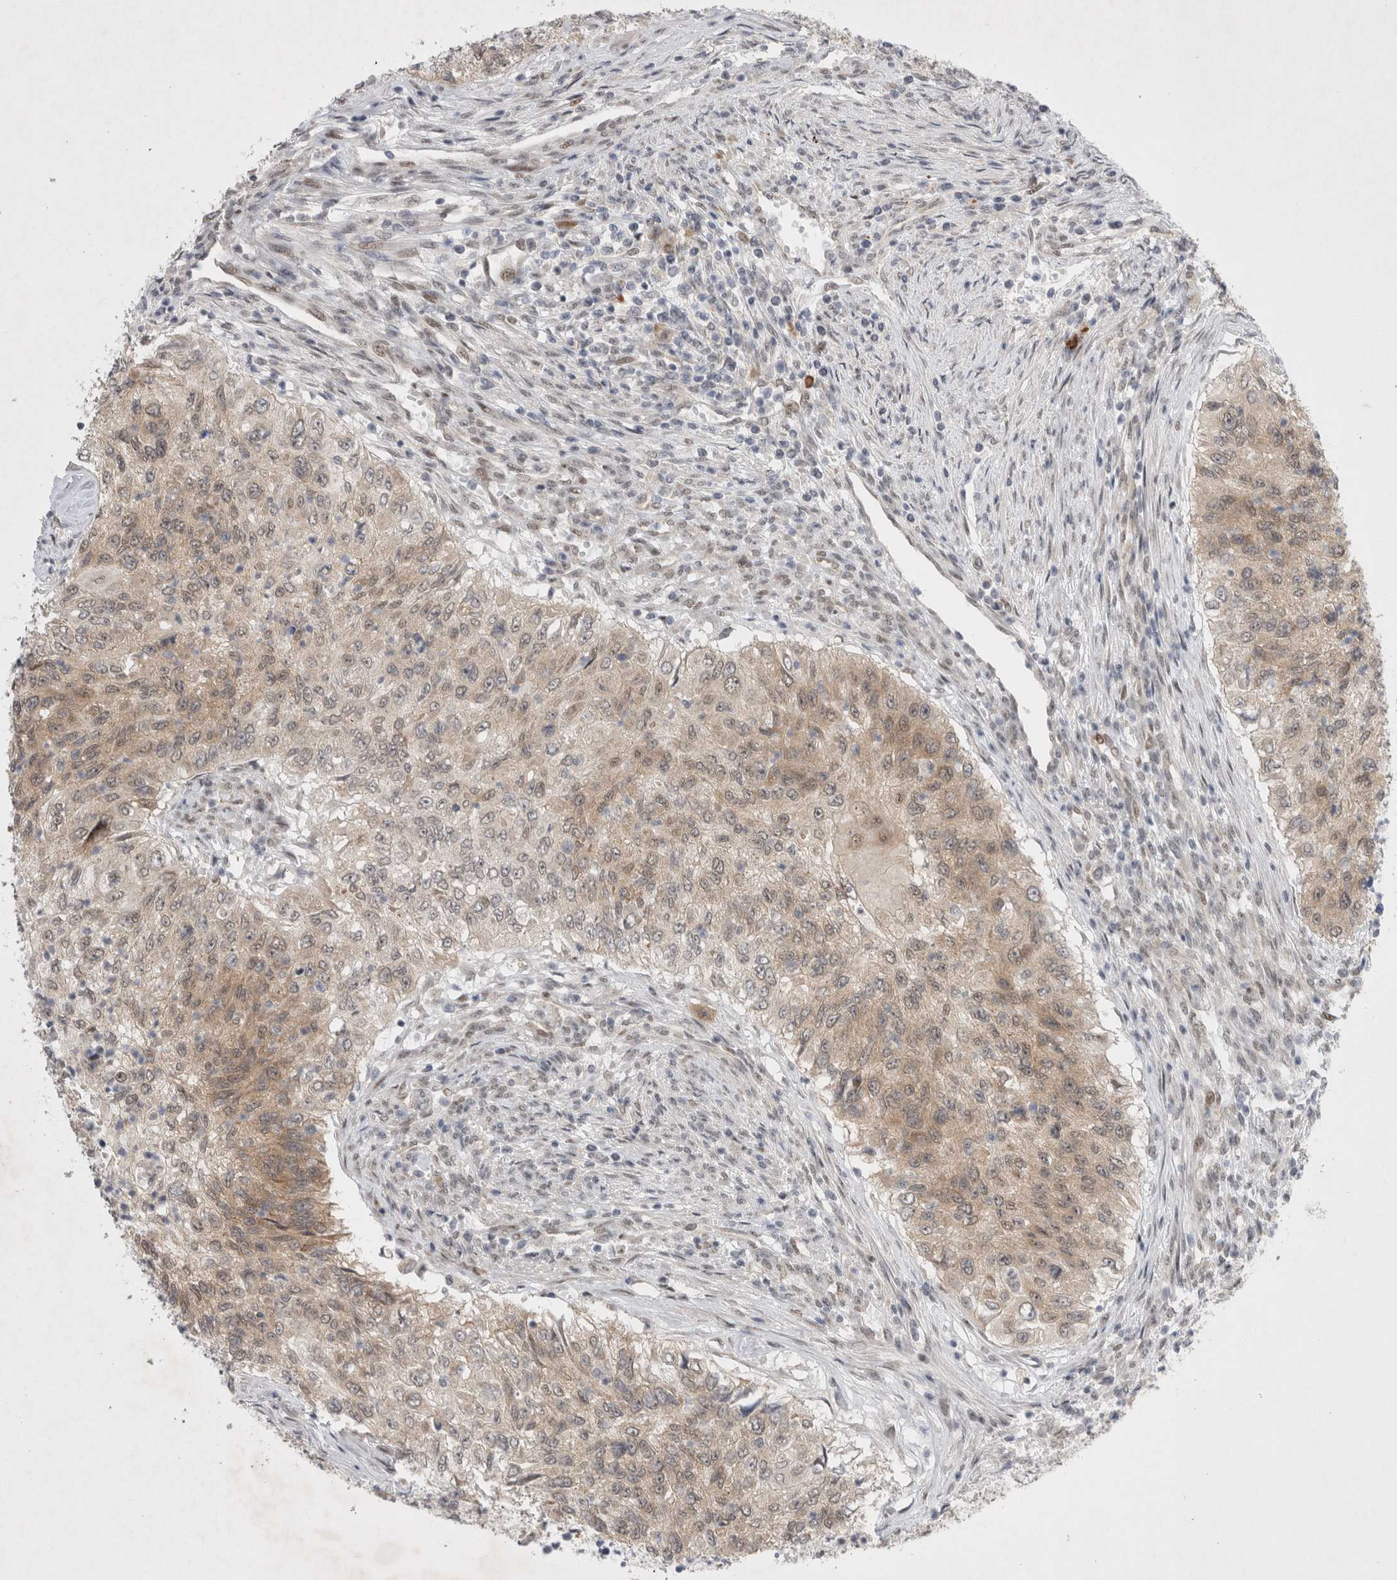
{"staining": {"intensity": "weak", "quantity": ">75%", "location": "cytoplasmic/membranous,nuclear"}, "tissue": "urothelial cancer", "cell_type": "Tumor cells", "image_type": "cancer", "snomed": [{"axis": "morphology", "description": "Urothelial carcinoma, High grade"}, {"axis": "topography", "description": "Urinary bladder"}], "caption": "Urothelial cancer stained with DAB immunohistochemistry demonstrates low levels of weak cytoplasmic/membranous and nuclear positivity in approximately >75% of tumor cells. (DAB IHC with brightfield microscopy, high magnification).", "gene": "WIPF2", "patient": {"sex": "female", "age": 60}}